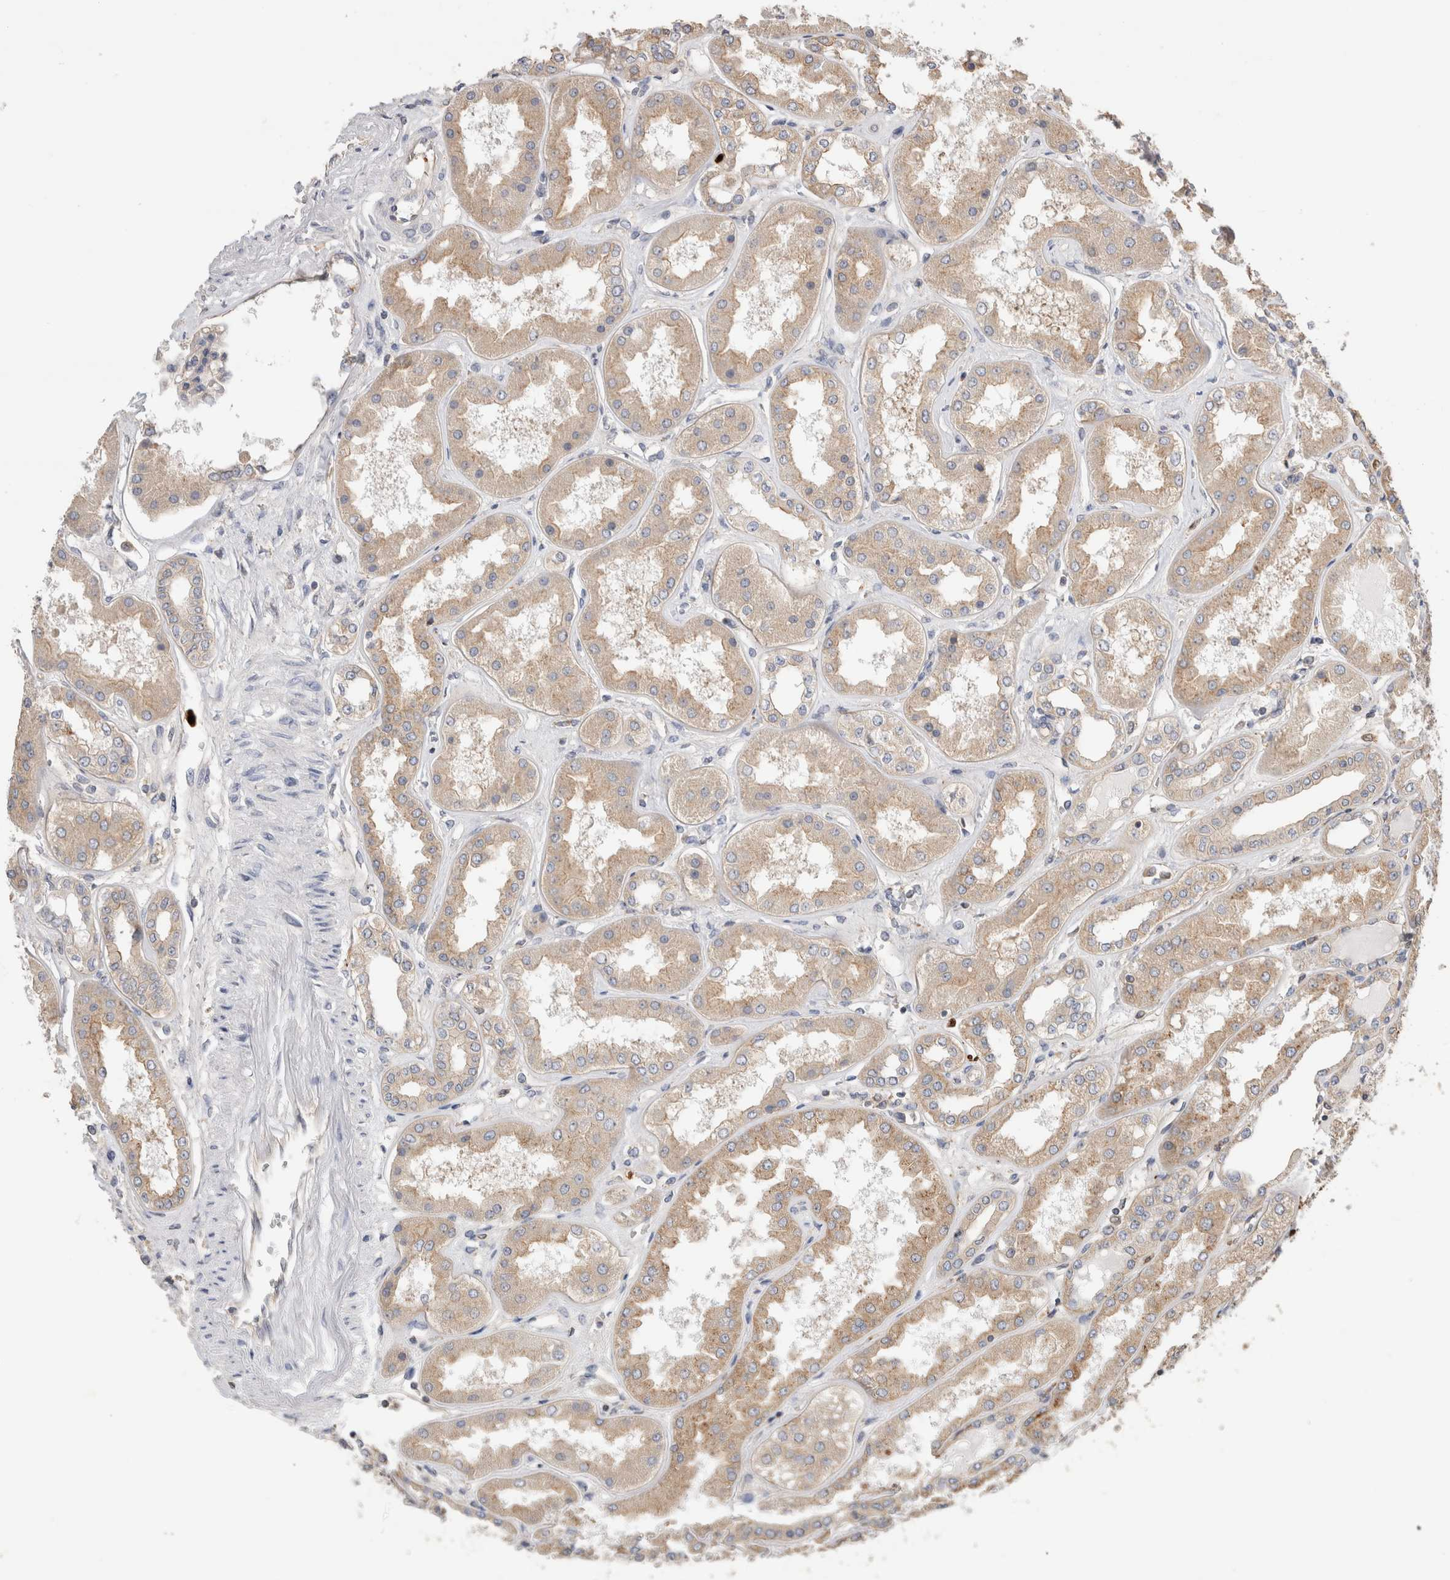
{"staining": {"intensity": "negative", "quantity": "none", "location": "none"}, "tissue": "kidney", "cell_type": "Cells in glomeruli", "image_type": "normal", "snomed": [{"axis": "morphology", "description": "Normal tissue, NOS"}, {"axis": "topography", "description": "Kidney"}], "caption": "IHC histopathology image of normal human kidney stained for a protein (brown), which demonstrates no positivity in cells in glomeruli.", "gene": "NXT2", "patient": {"sex": "female", "age": 56}}